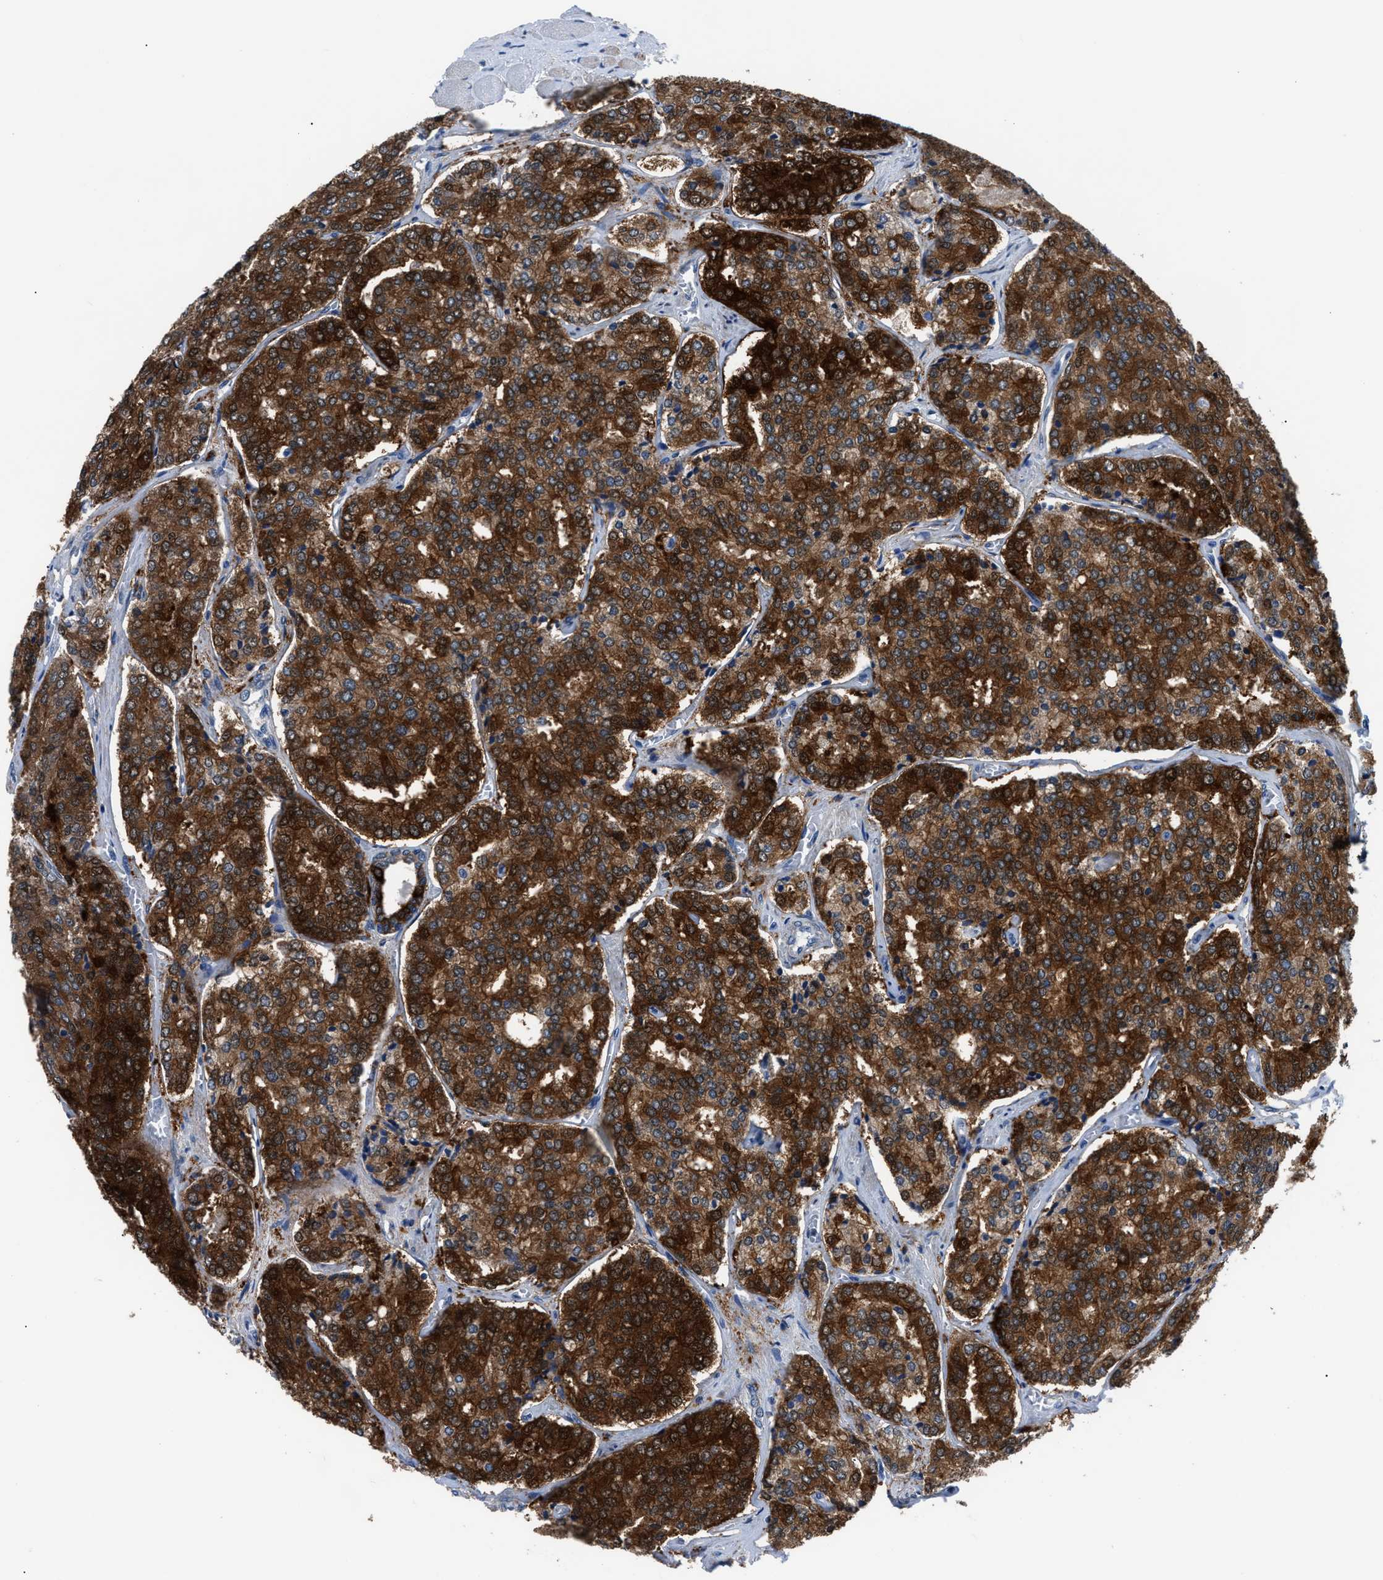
{"staining": {"intensity": "strong", "quantity": ">75%", "location": "cytoplasmic/membranous,nuclear"}, "tissue": "prostate cancer", "cell_type": "Tumor cells", "image_type": "cancer", "snomed": [{"axis": "morphology", "description": "Adenocarcinoma, High grade"}, {"axis": "topography", "description": "Prostate"}], "caption": "This is a histology image of immunohistochemistry (IHC) staining of high-grade adenocarcinoma (prostate), which shows strong staining in the cytoplasmic/membranous and nuclear of tumor cells.", "gene": "TMEM45B", "patient": {"sex": "male", "age": 65}}